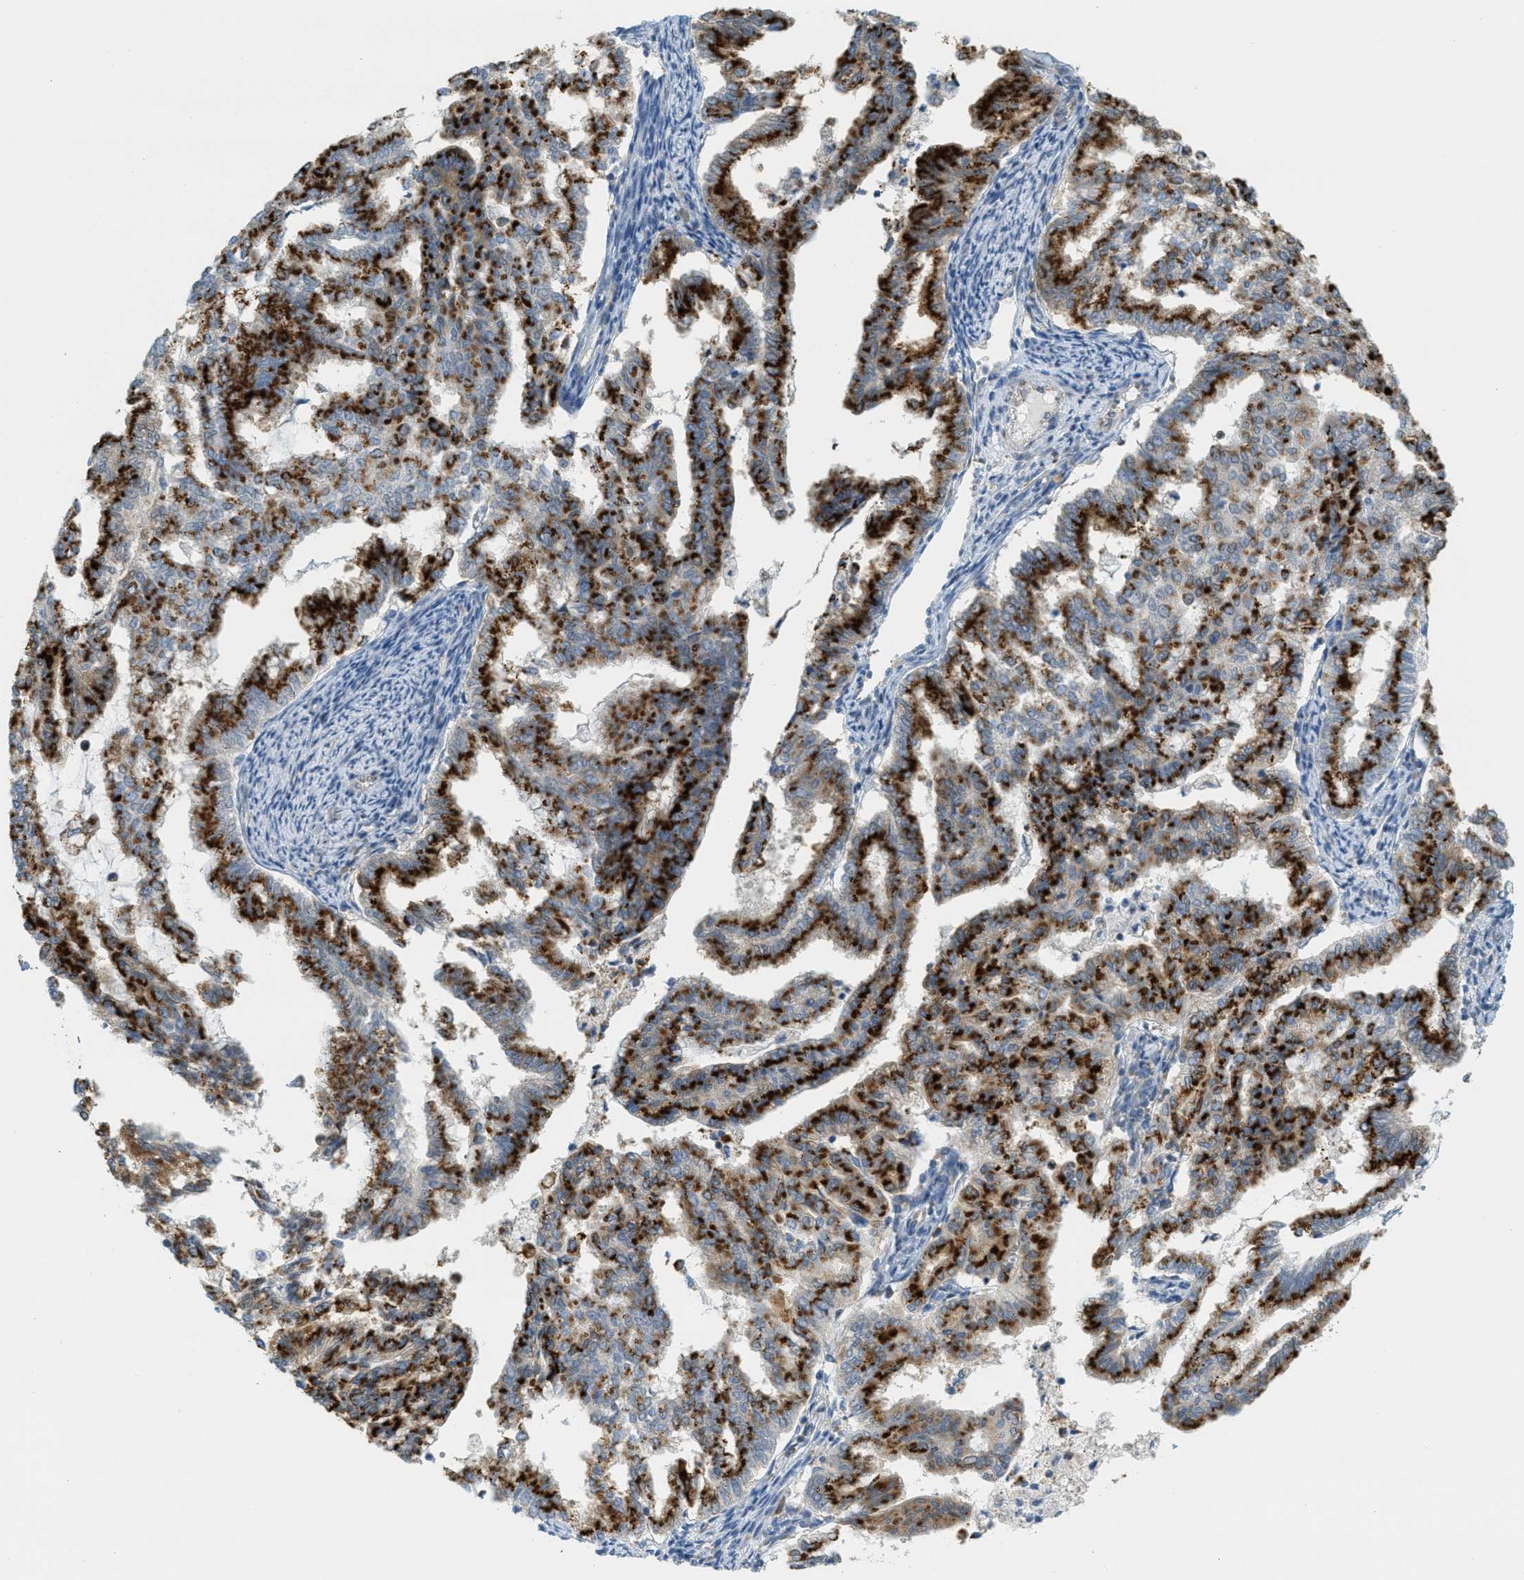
{"staining": {"intensity": "strong", "quantity": ">75%", "location": "cytoplasmic/membranous"}, "tissue": "endometrial cancer", "cell_type": "Tumor cells", "image_type": "cancer", "snomed": [{"axis": "morphology", "description": "Adenocarcinoma, NOS"}, {"axis": "topography", "description": "Endometrium"}], "caption": "Strong cytoplasmic/membranous staining is seen in approximately >75% of tumor cells in endometrial adenocarcinoma.", "gene": "ABCF1", "patient": {"sex": "female", "age": 79}}